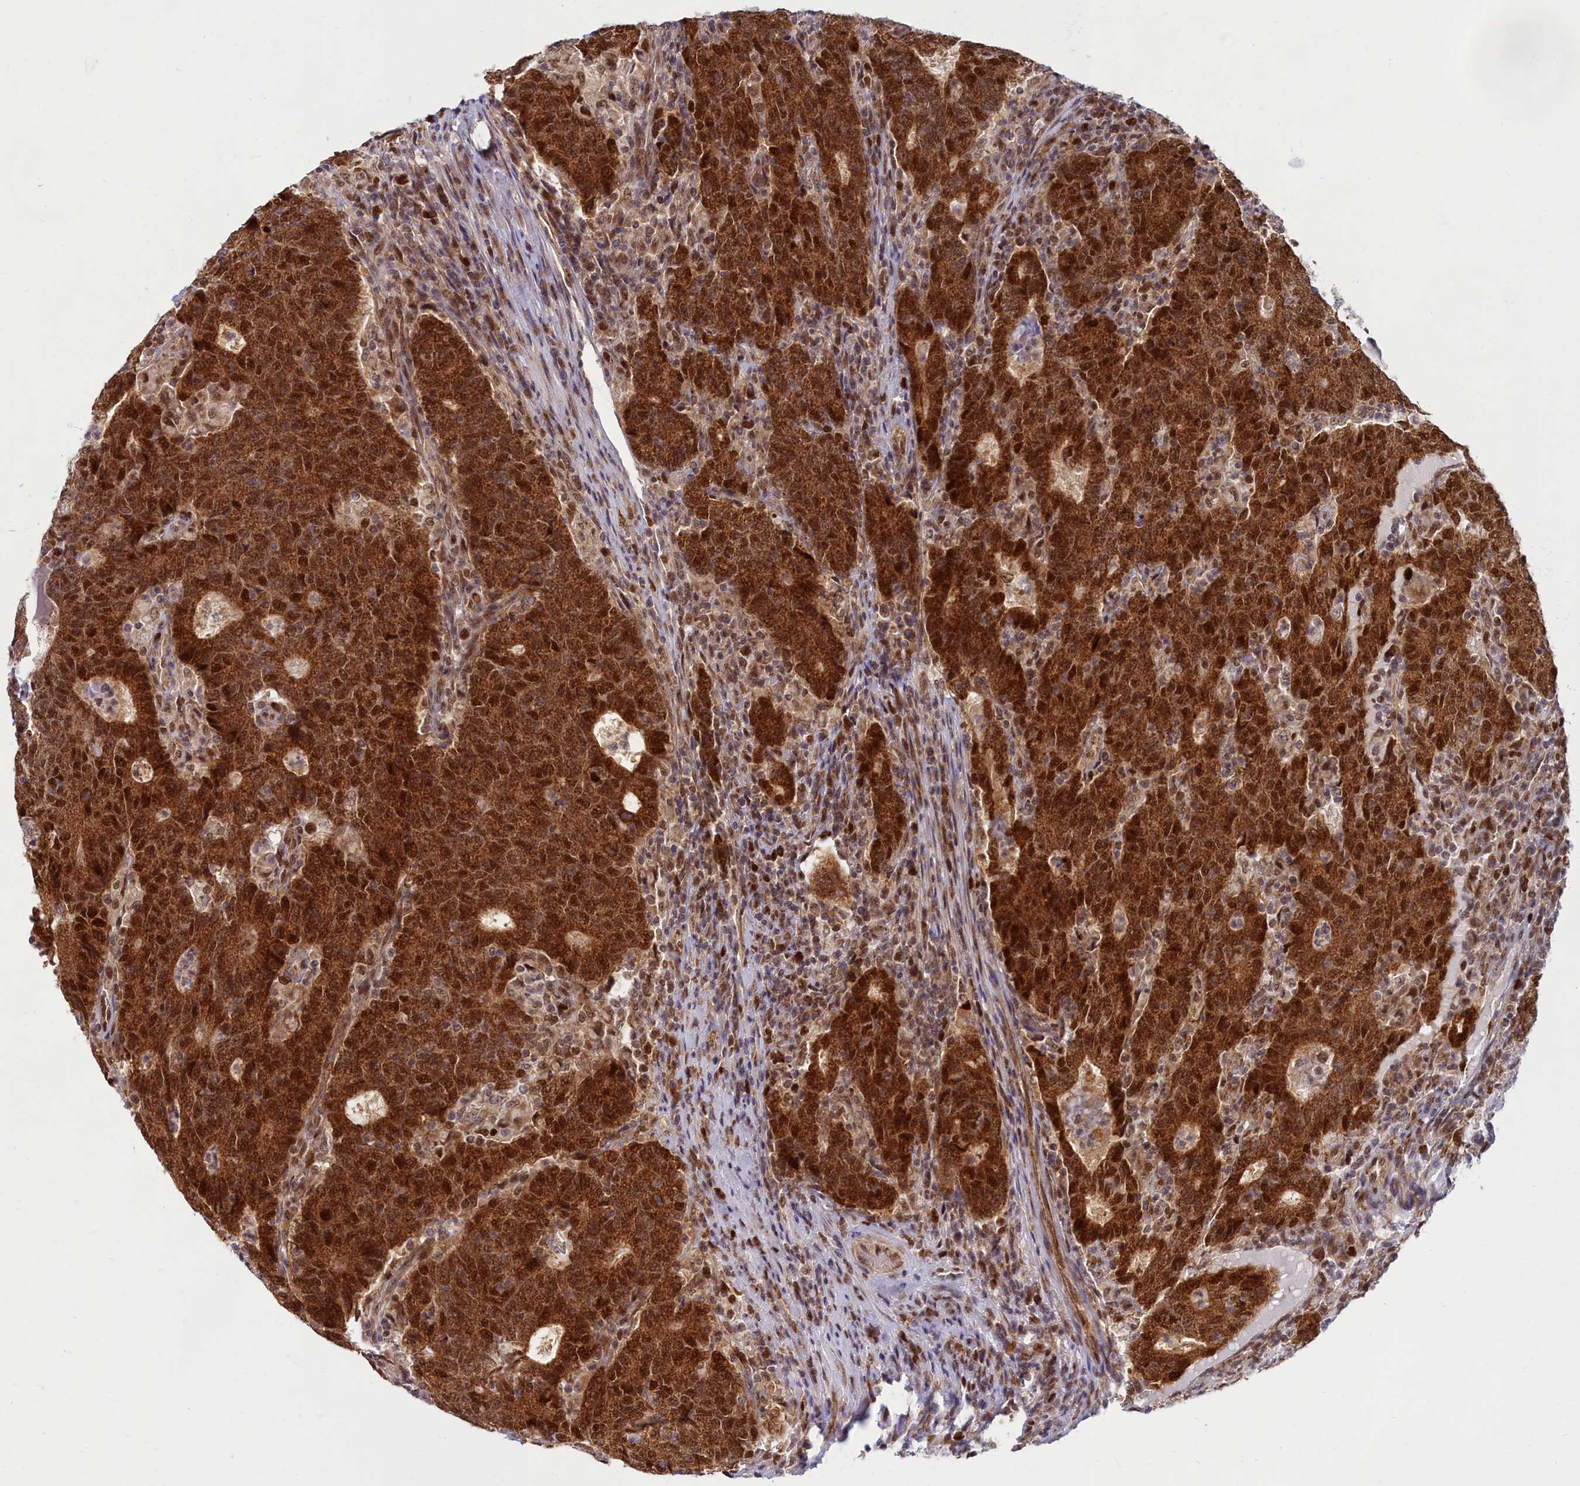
{"staining": {"intensity": "strong", "quantity": ">75%", "location": "cytoplasmic/membranous,nuclear"}, "tissue": "colorectal cancer", "cell_type": "Tumor cells", "image_type": "cancer", "snomed": [{"axis": "morphology", "description": "Adenocarcinoma, NOS"}, {"axis": "topography", "description": "Colon"}], "caption": "Immunohistochemistry (IHC) micrograph of neoplastic tissue: human colorectal adenocarcinoma stained using IHC exhibits high levels of strong protein expression localized specifically in the cytoplasmic/membranous and nuclear of tumor cells, appearing as a cytoplasmic/membranous and nuclear brown color.", "gene": "EARS2", "patient": {"sex": "female", "age": 75}}